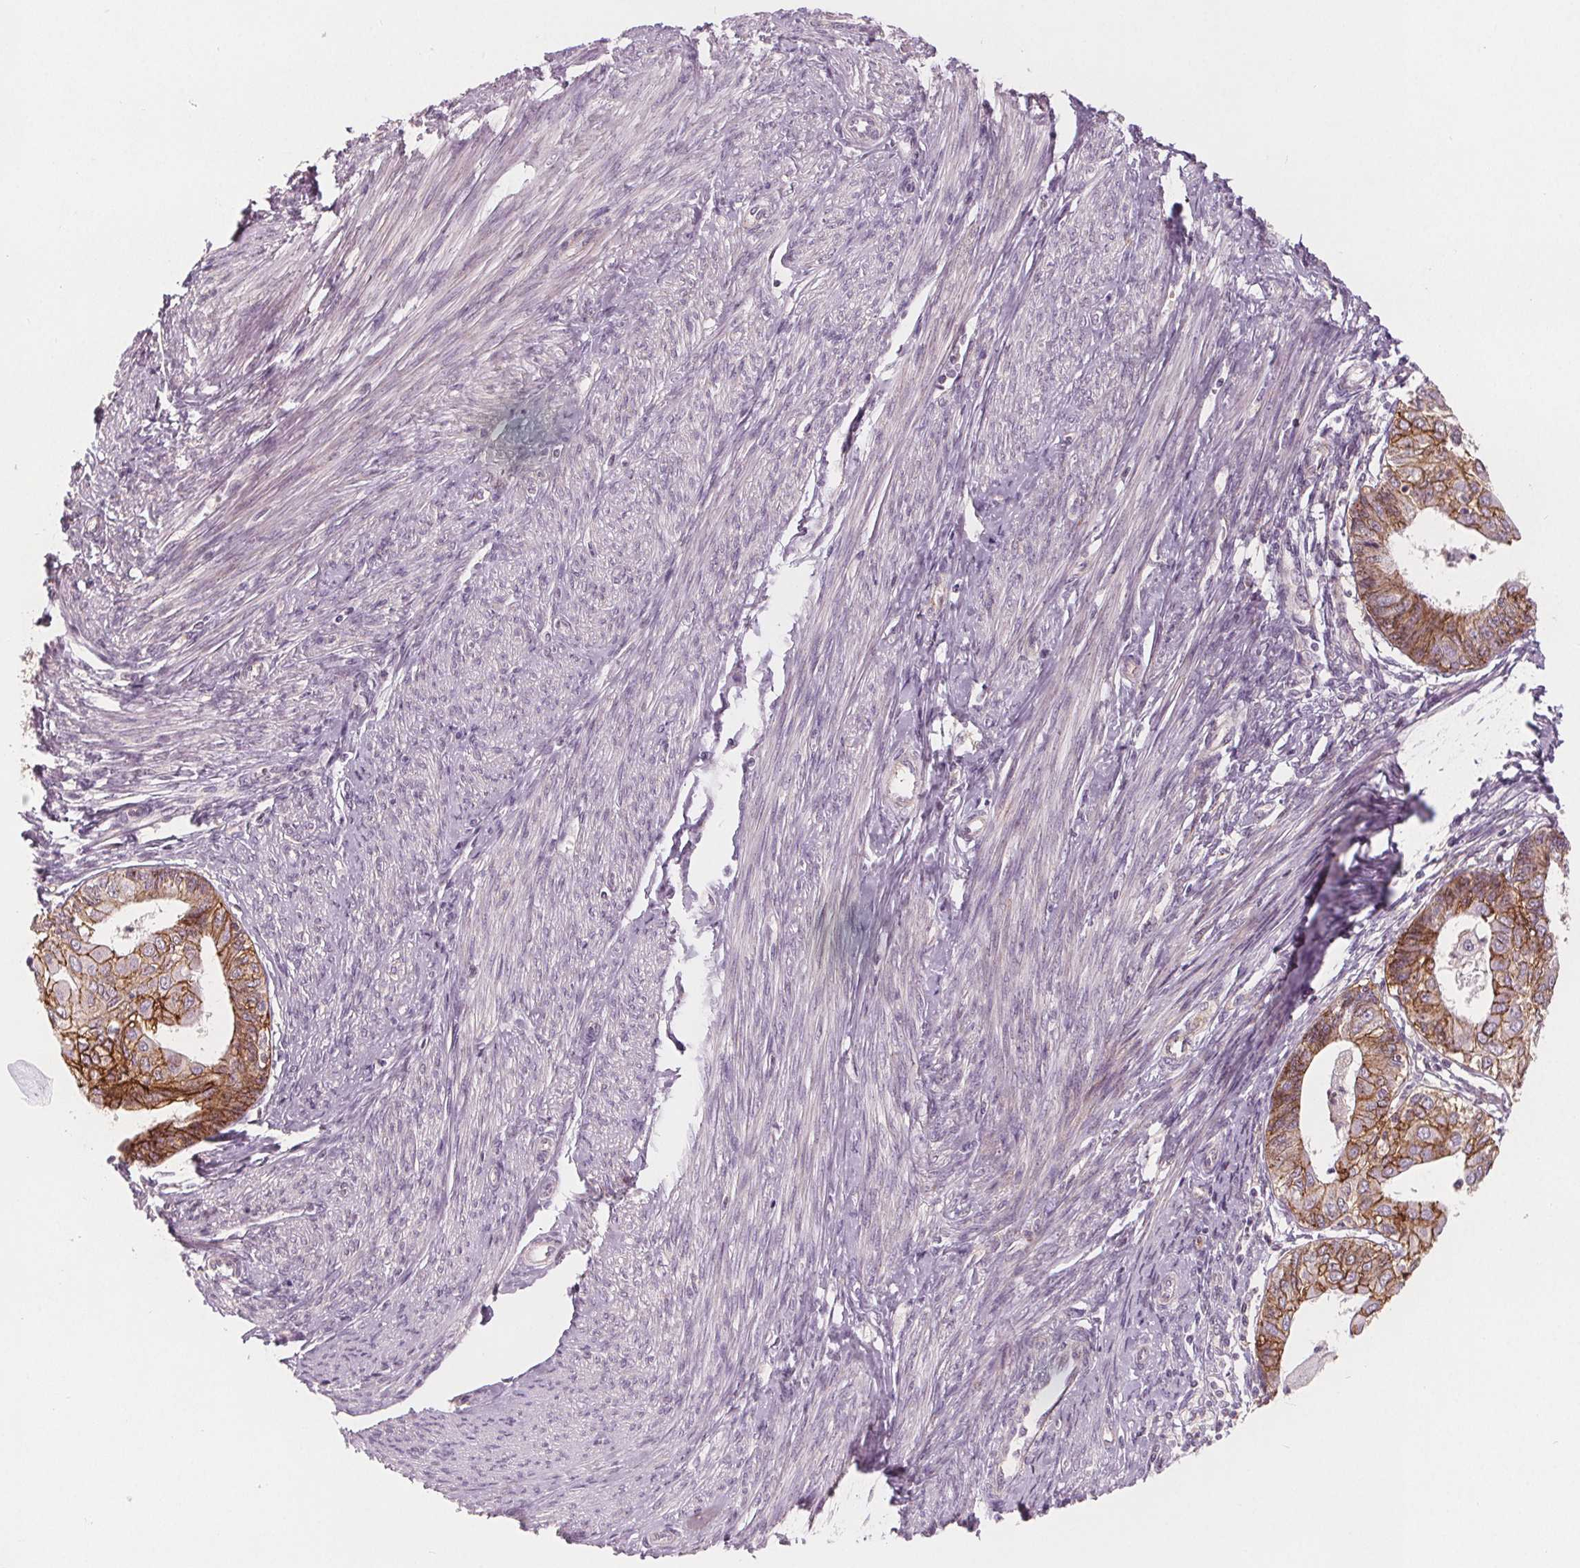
{"staining": {"intensity": "strong", "quantity": "25%-75%", "location": "cytoplasmic/membranous"}, "tissue": "endometrial cancer", "cell_type": "Tumor cells", "image_type": "cancer", "snomed": [{"axis": "morphology", "description": "Adenocarcinoma, NOS"}, {"axis": "topography", "description": "Endometrium"}], "caption": "Immunohistochemical staining of adenocarcinoma (endometrial) exhibits strong cytoplasmic/membranous protein expression in approximately 25%-75% of tumor cells.", "gene": "ATP1A1", "patient": {"sex": "female", "age": 68}}